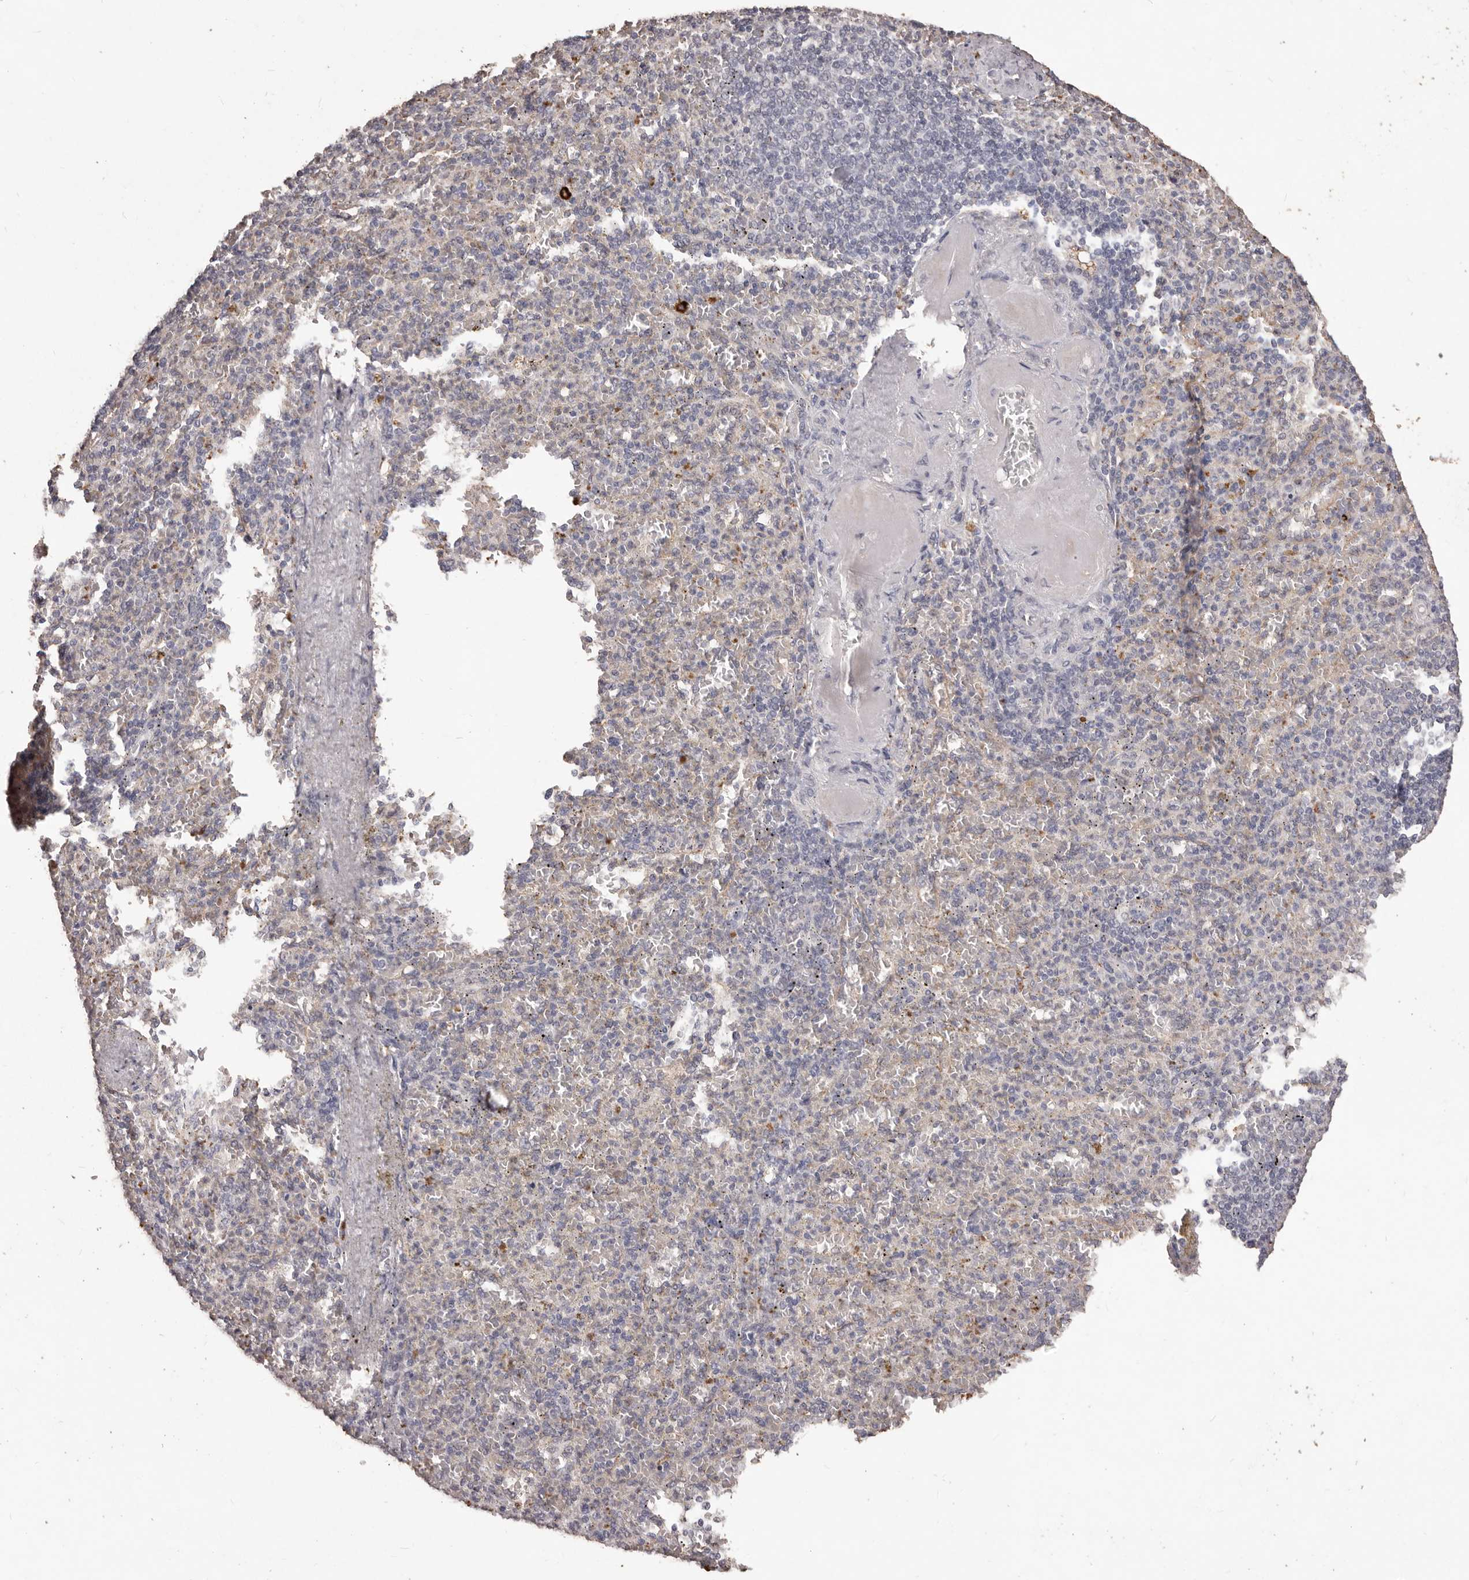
{"staining": {"intensity": "negative", "quantity": "none", "location": "none"}, "tissue": "spleen", "cell_type": "Cells in red pulp", "image_type": "normal", "snomed": [{"axis": "morphology", "description": "Normal tissue, NOS"}, {"axis": "topography", "description": "Spleen"}], "caption": "This is a histopathology image of immunohistochemistry staining of benign spleen, which shows no positivity in cells in red pulp.", "gene": "PRSS27", "patient": {"sex": "female", "age": 74}}